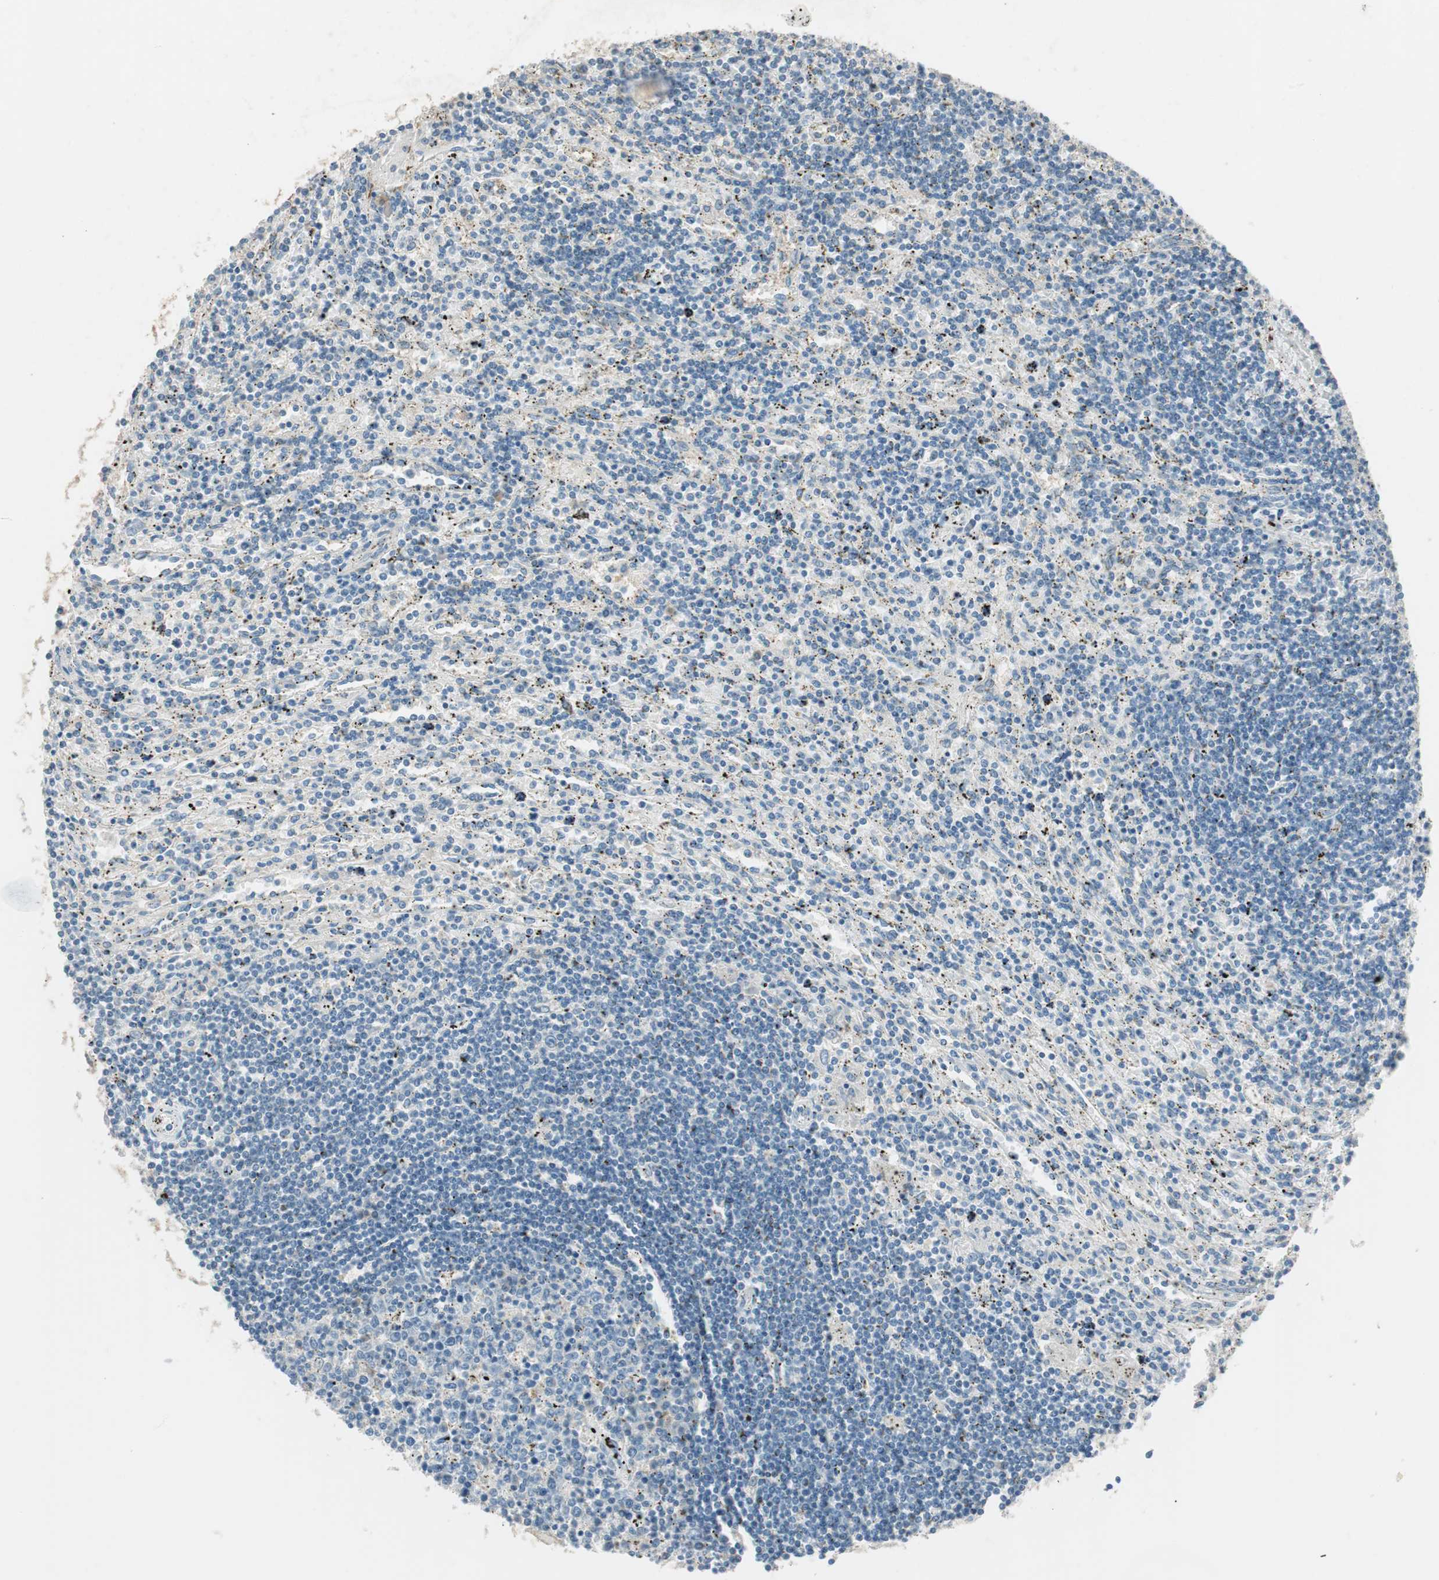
{"staining": {"intensity": "negative", "quantity": "none", "location": "none"}, "tissue": "lymphoma", "cell_type": "Tumor cells", "image_type": "cancer", "snomed": [{"axis": "morphology", "description": "Malignant lymphoma, non-Hodgkin's type, Low grade"}, {"axis": "topography", "description": "Spleen"}], "caption": "Immunohistochemical staining of human malignant lymphoma, non-Hodgkin's type (low-grade) reveals no significant staining in tumor cells.", "gene": "KHK", "patient": {"sex": "male", "age": 76}}